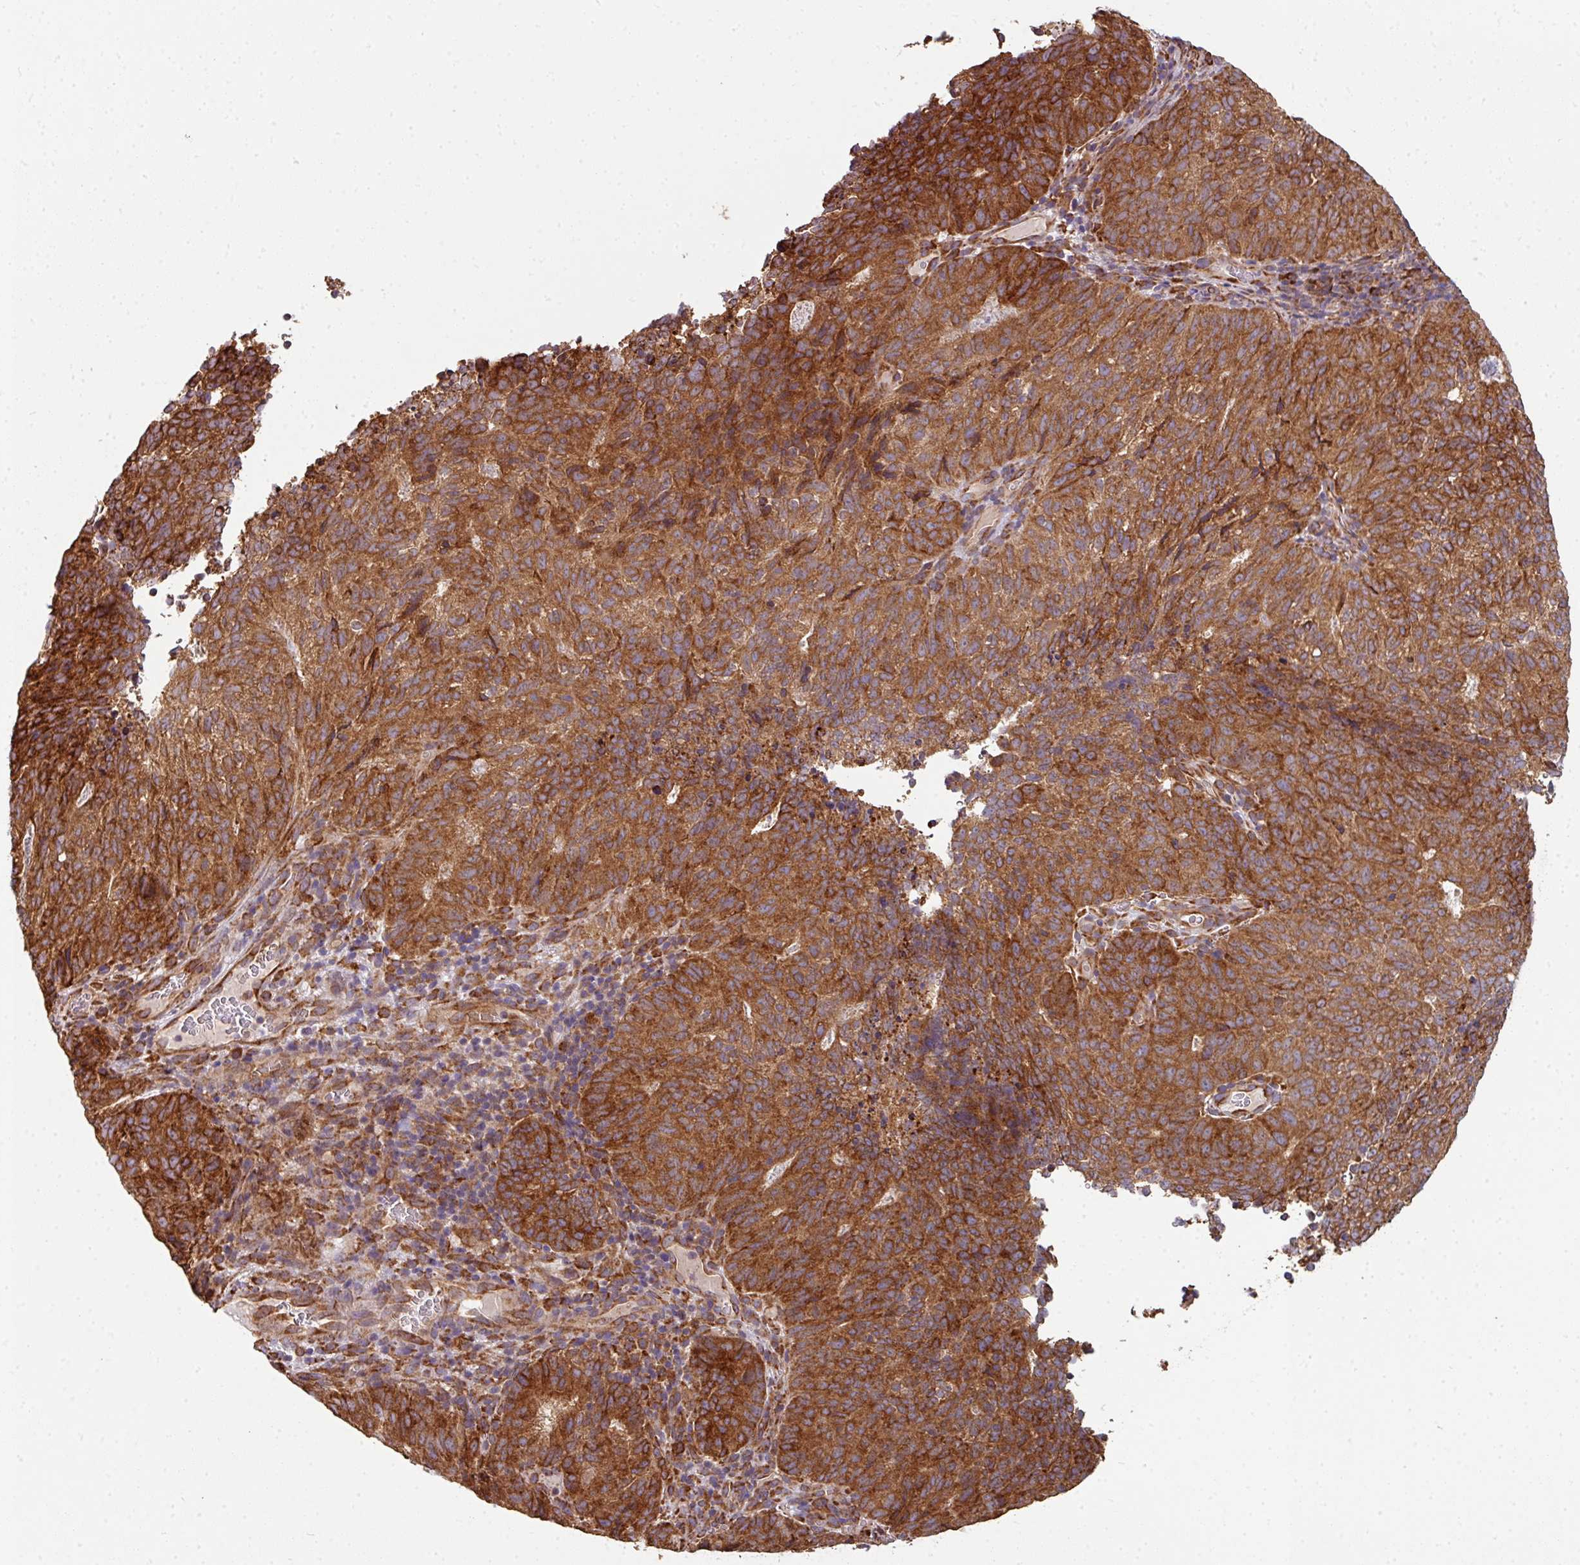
{"staining": {"intensity": "strong", "quantity": ">75%", "location": "cytoplasmic/membranous"}, "tissue": "cervical cancer", "cell_type": "Tumor cells", "image_type": "cancer", "snomed": [{"axis": "morphology", "description": "Adenocarcinoma, NOS"}, {"axis": "topography", "description": "Cervix"}], "caption": "DAB immunohistochemical staining of cervical cancer (adenocarcinoma) demonstrates strong cytoplasmic/membranous protein expression in approximately >75% of tumor cells.", "gene": "FAT4", "patient": {"sex": "female", "age": 38}}